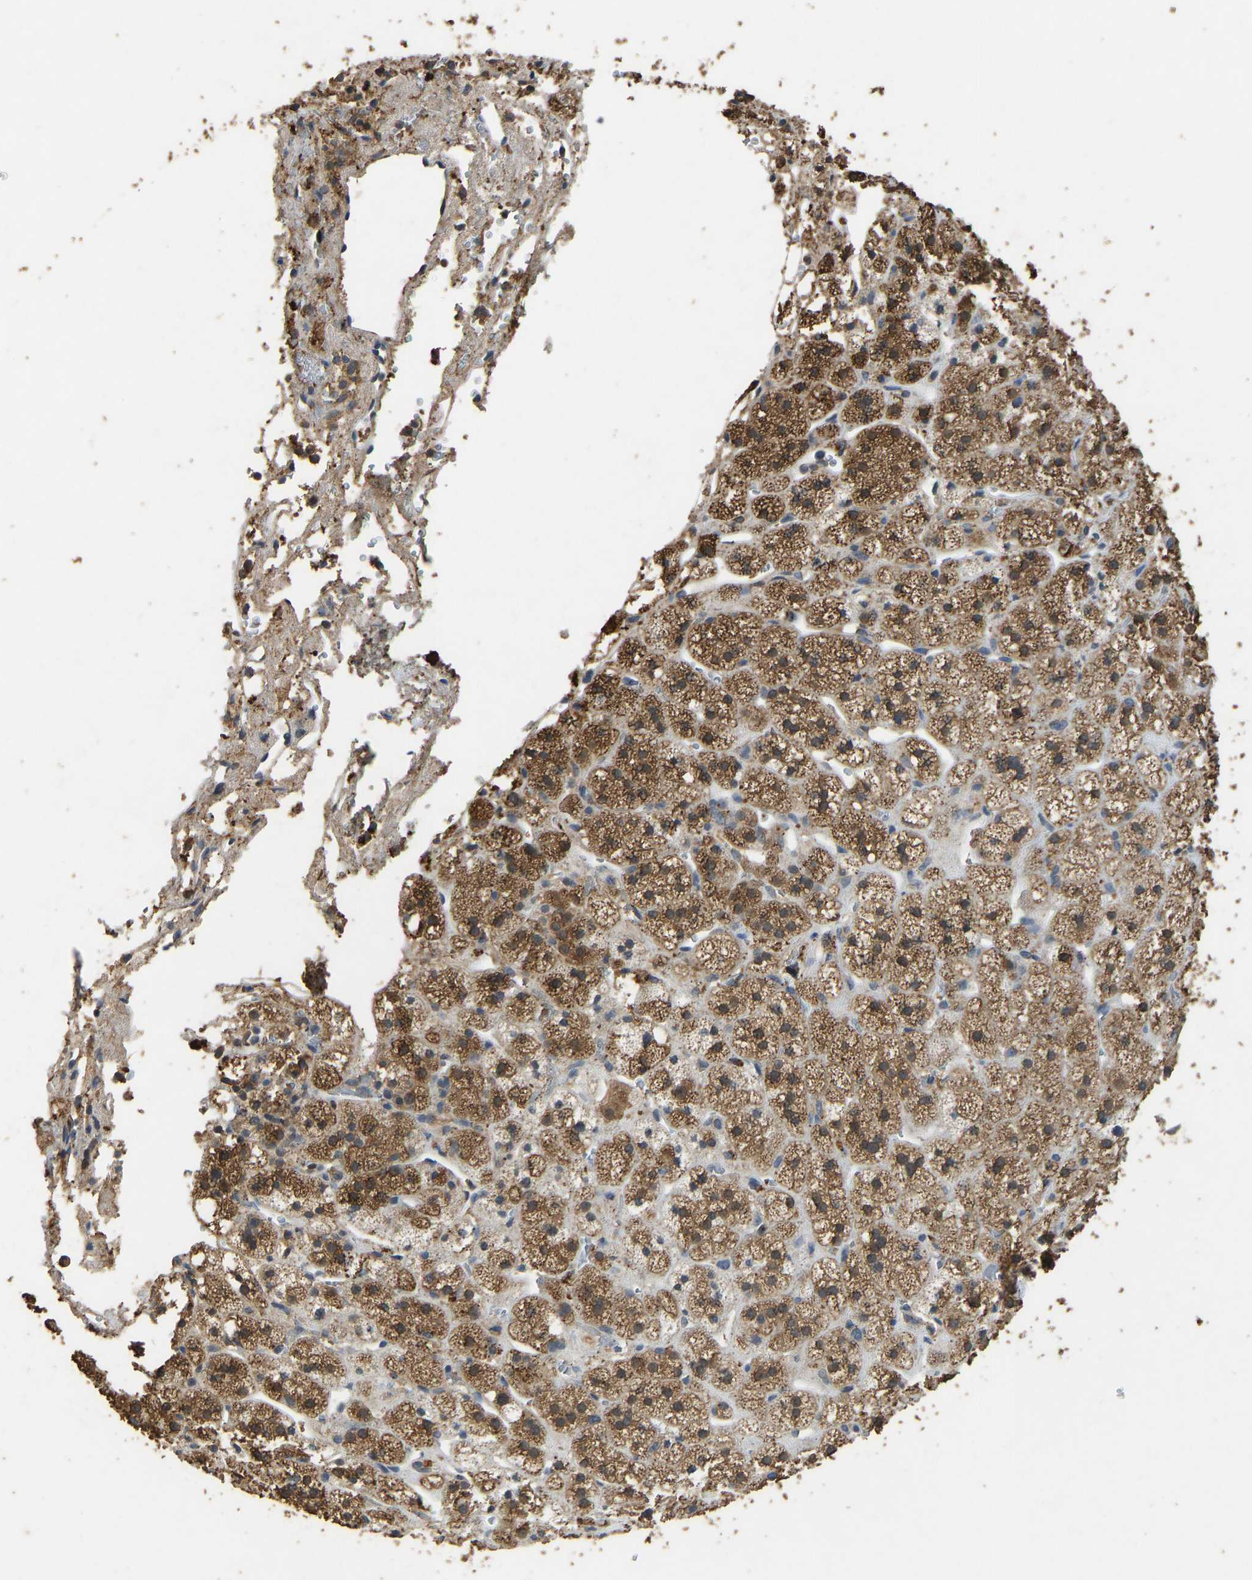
{"staining": {"intensity": "moderate", "quantity": ">75%", "location": "cytoplasmic/membranous"}, "tissue": "adrenal gland", "cell_type": "Glandular cells", "image_type": "normal", "snomed": [{"axis": "morphology", "description": "Normal tissue, NOS"}, {"axis": "topography", "description": "Adrenal gland"}], "caption": "Adrenal gland stained with a brown dye displays moderate cytoplasmic/membranous positive staining in approximately >75% of glandular cells.", "gene": "CIDEC", "patient": {"sex": "male", "age": 56}}